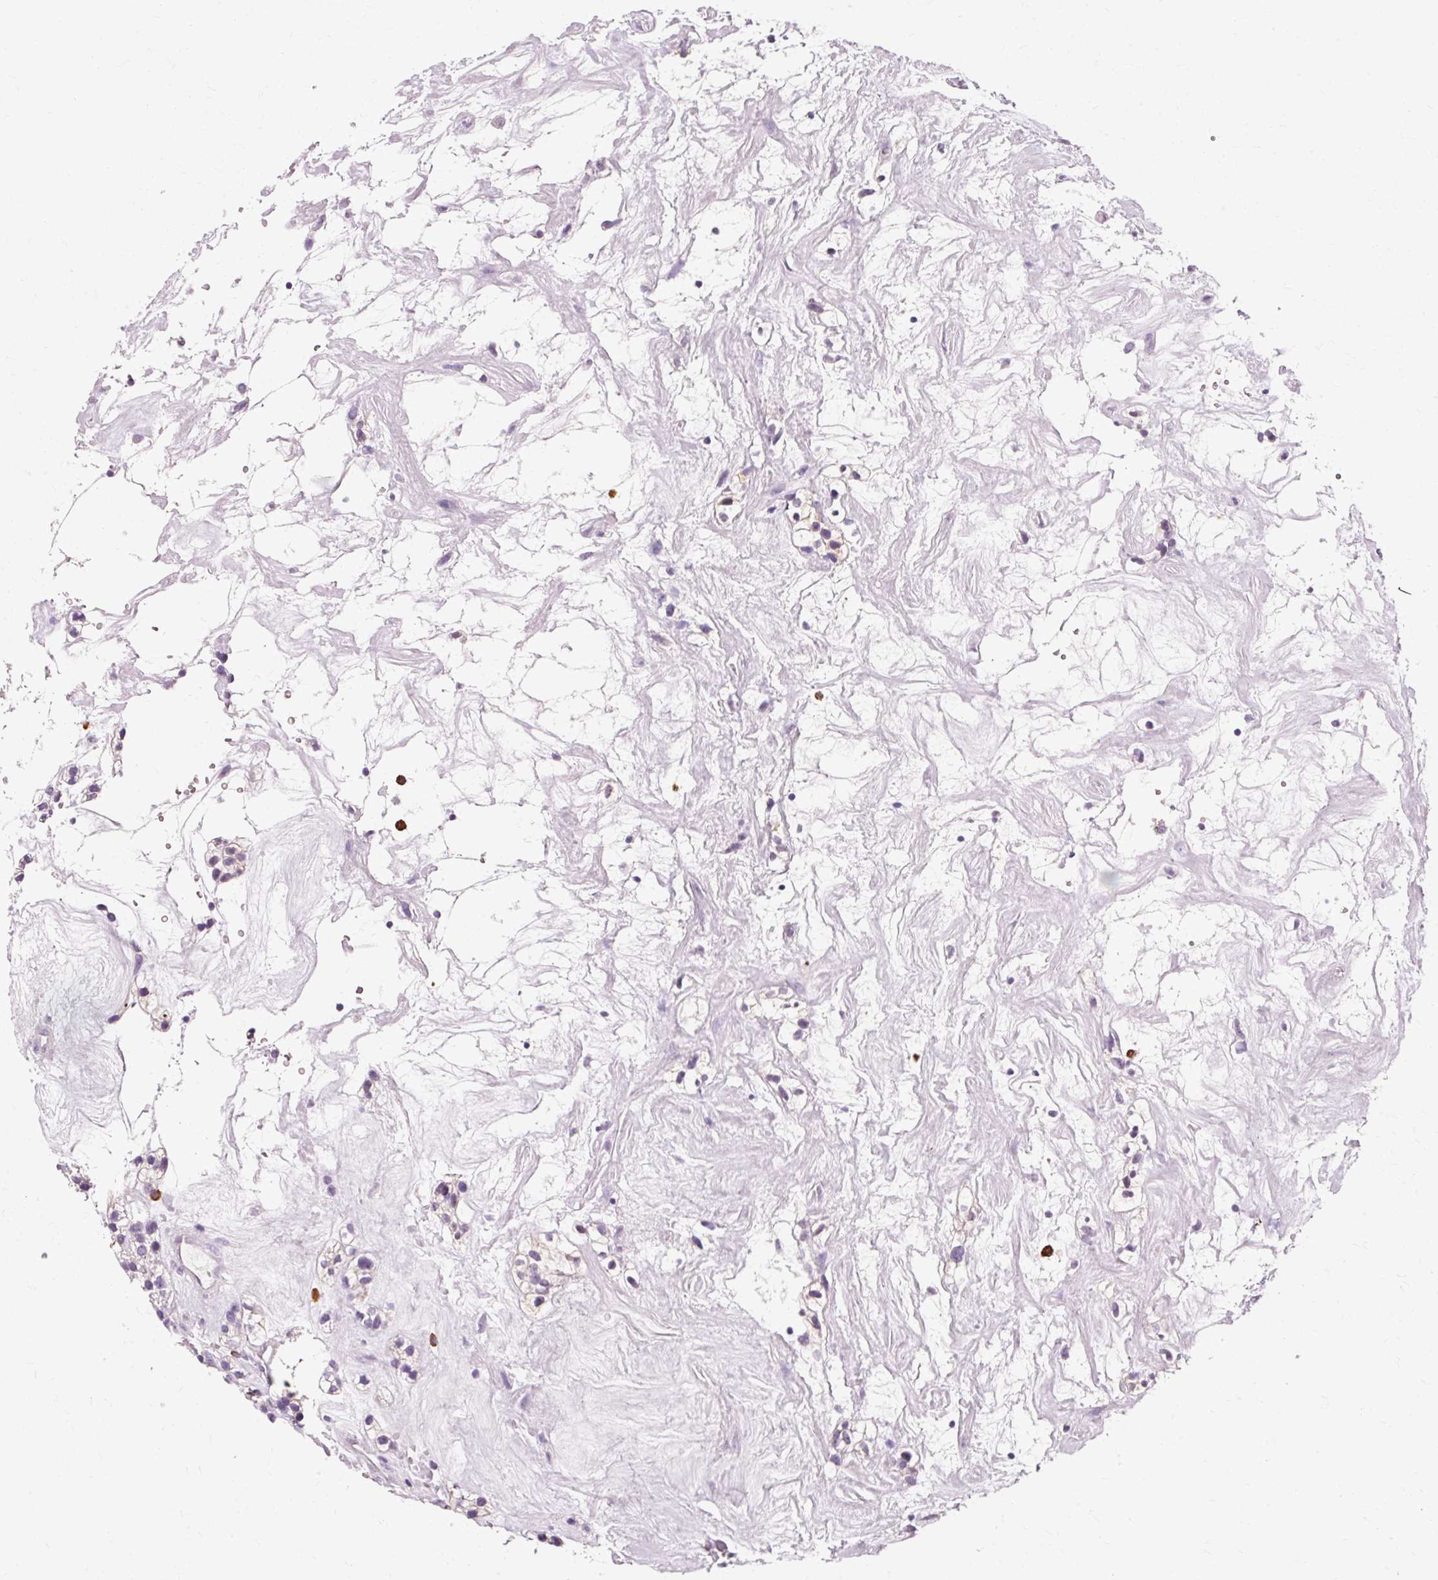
{"staining": {"intensity": "negative", "quantity": "none", "location": "none"}, "tissue": "renal cancer", "cell_type": "Tumor cells", "image_type": "cancer", "snomed": [{"axis": "morphology", "description": "Adenocarcinoma, NOS"}, {"axis": "topography", "description": "Kidney"}], "caption": "Immunohistochemical staining of human renal cancer (adenocarcinoma) reveals no significant expression in tumor cells.", "gene": "VN1R2", "patient": {"sex": "female", "age": 57}}